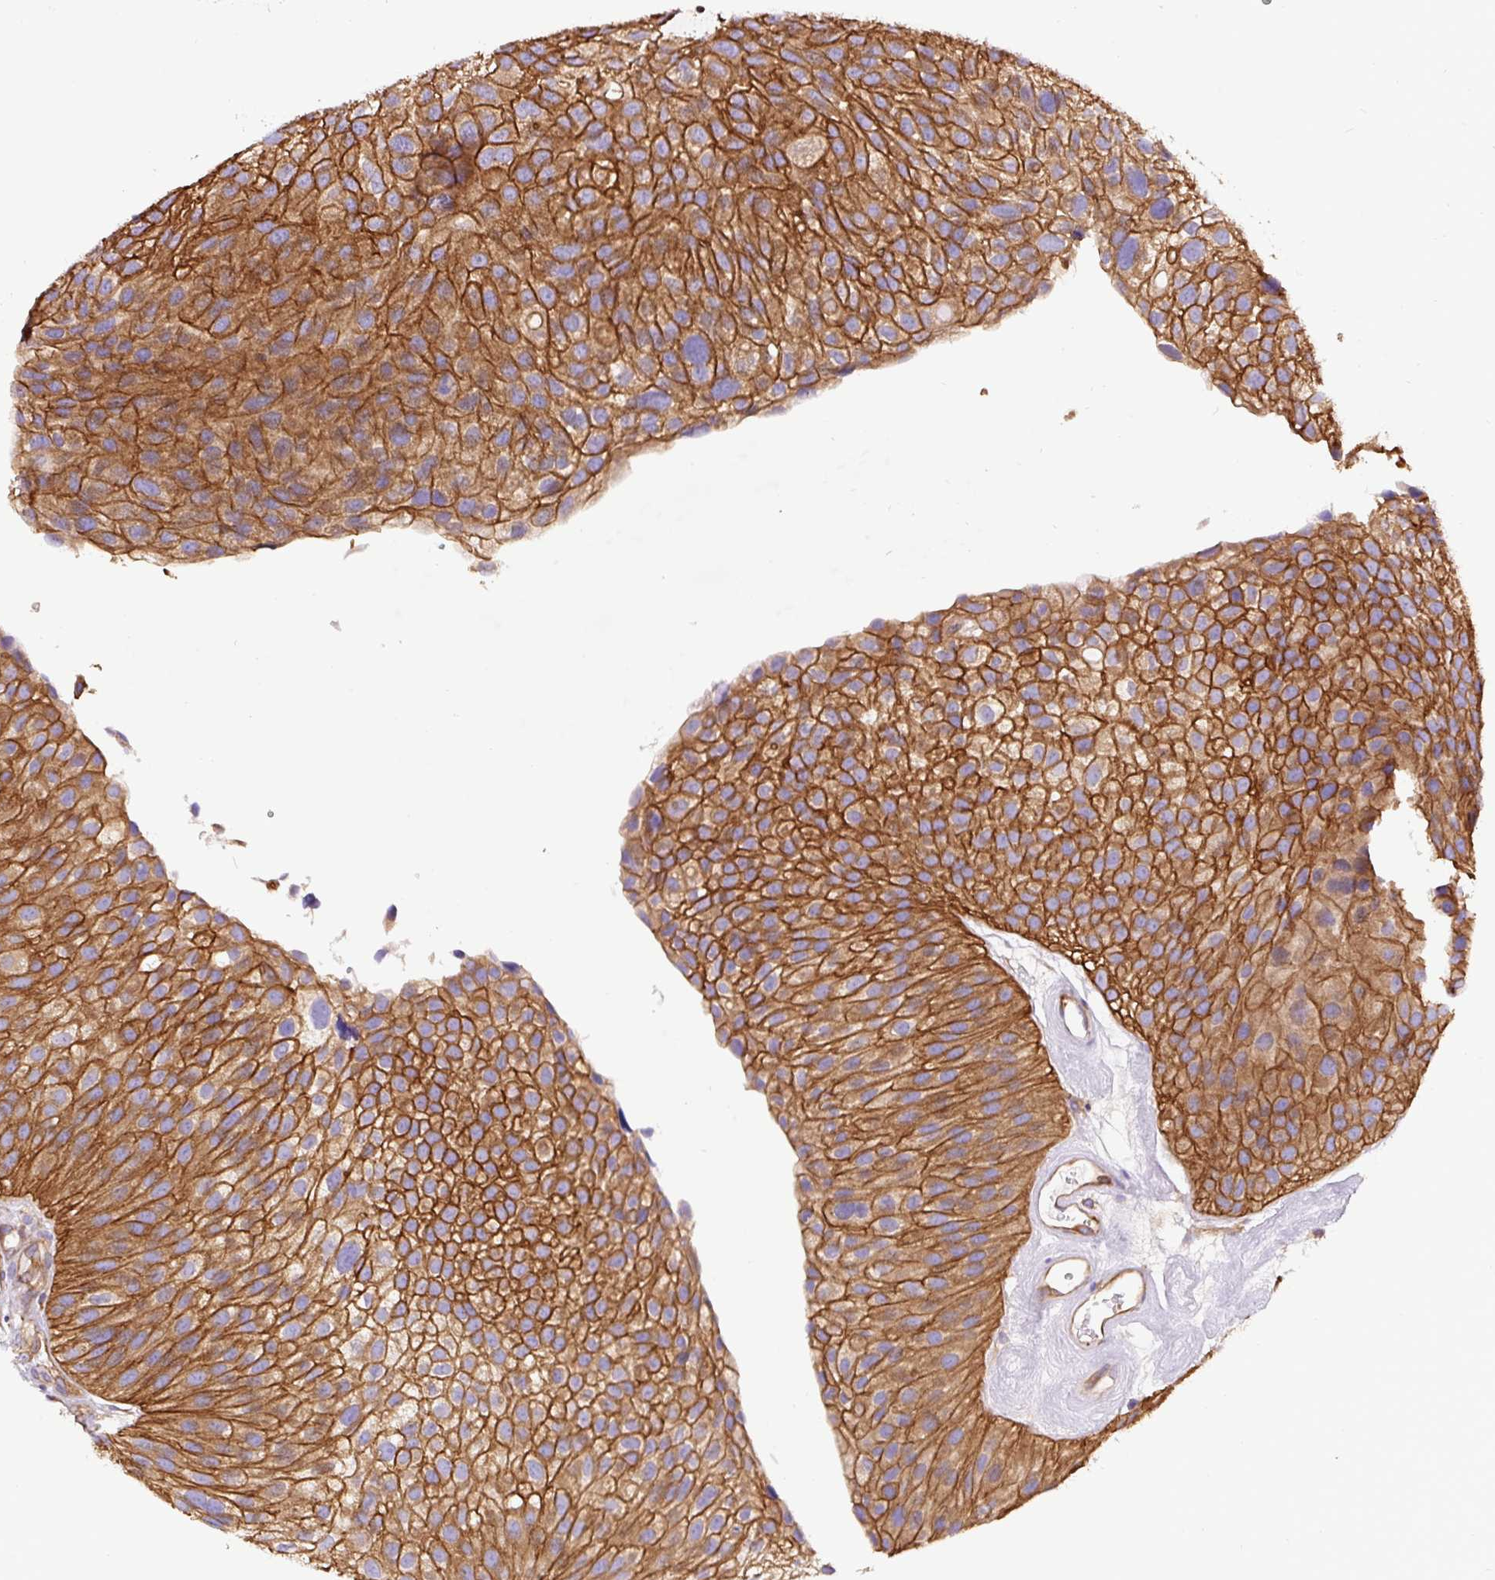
{"staining": {"intensity": "strong", "quantity": ">75%", "location": "cytoplasmic/membranous"}, "tissue": "urothelial cancer", "cell_type": "Tumor cells", "image_type": "cancer", "snomed": [{"axis": "morphology", "description": "Urothelial carcinoma, NOS"}, {"axis": "topography", "description": "Urinary bladder"}], "caption": "The immunohistochemical stain shows strong cytoplasmic/membranous staining in tumor cells of urothelial cancer tissue. (brown staining indicates protein expression, while blue staining denotes nuclei).", "gene": "DCTN1", "patient": {"sex": "male", "age": 87}}